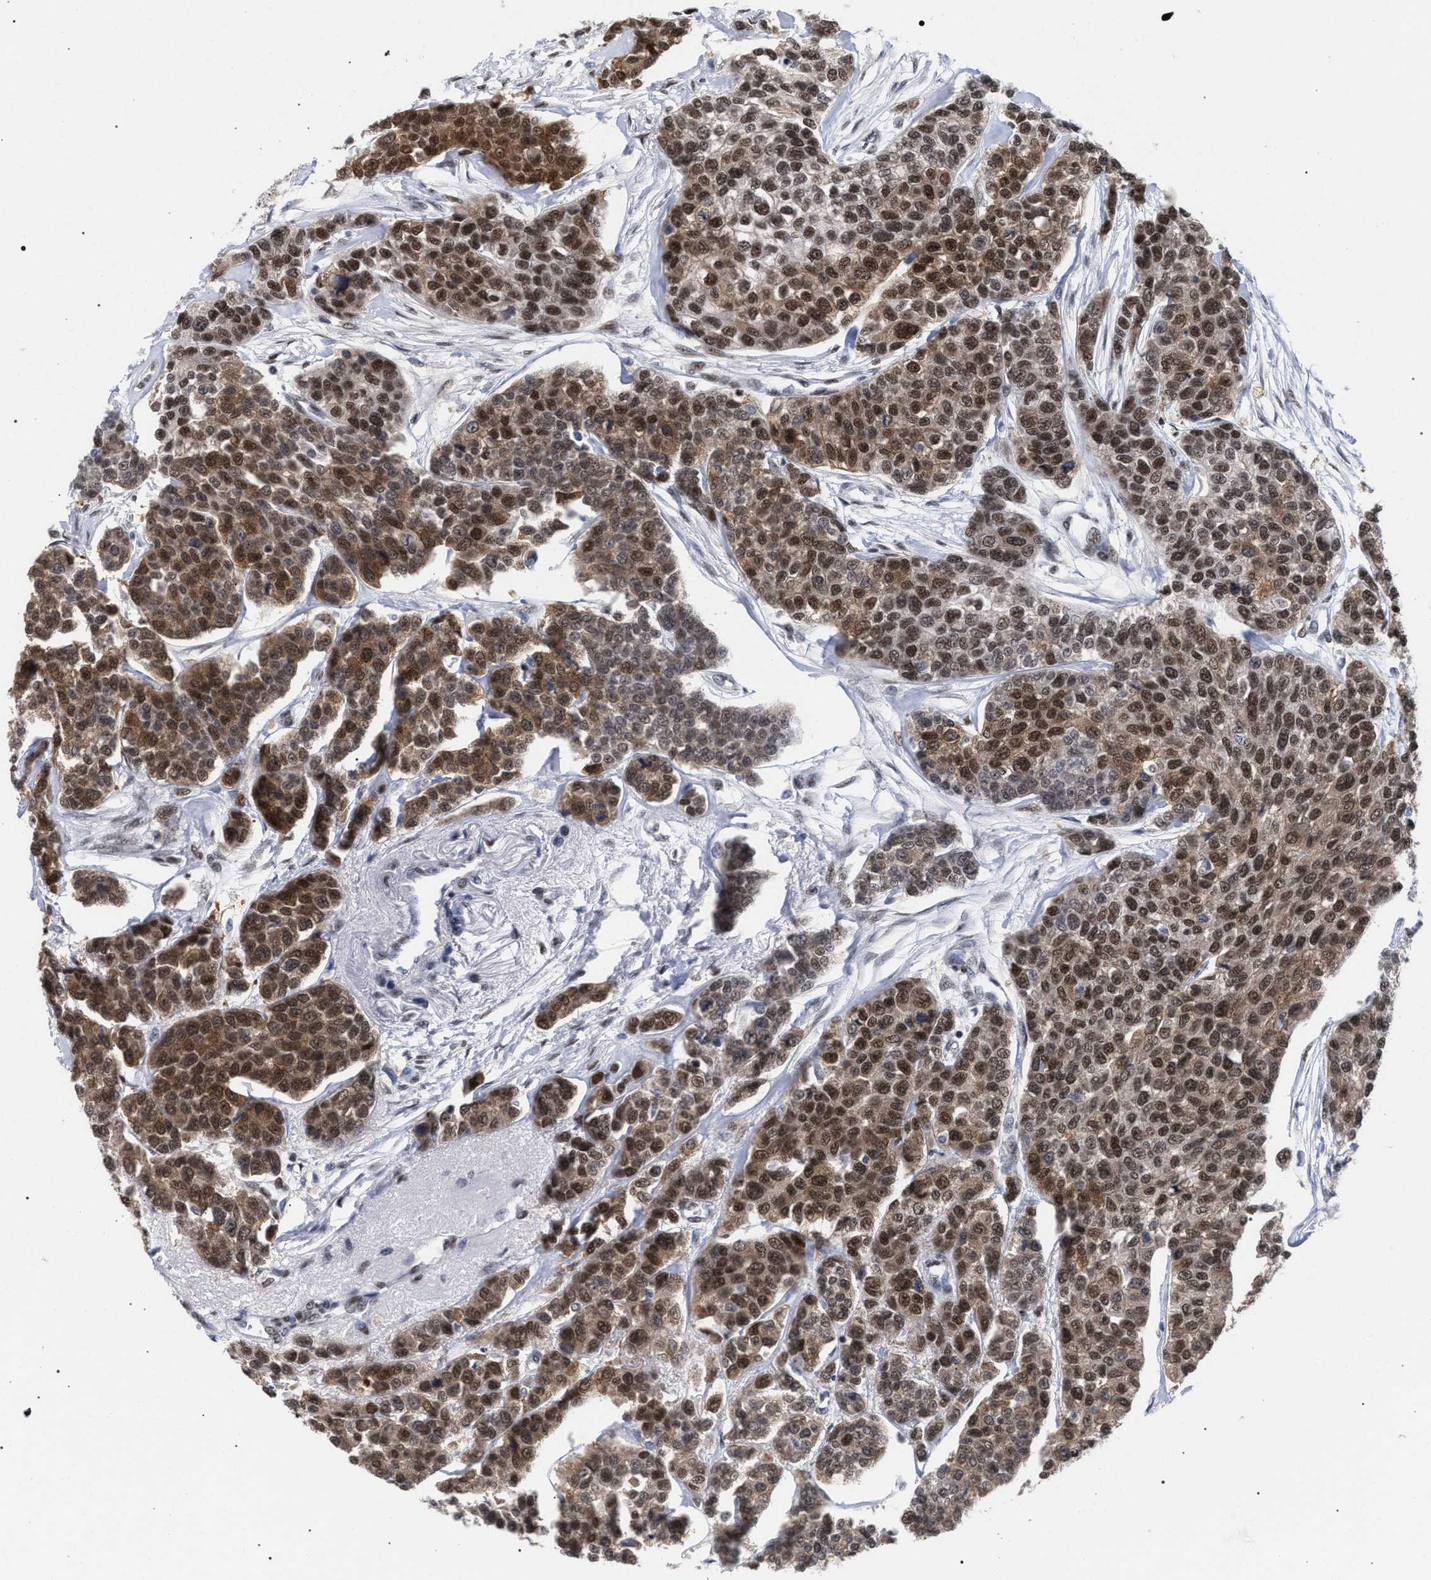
{"staining": {"intensity": "moderate", "quantity": ">75%", "location": "cytoplasmic/membranous,nuclear"}, "tissue": "breast cancer", "cell_type": "Tumor cells", "image_type": "cancer", "snomed": [{"axis": "morphology", "description": "Duct carcinoma"}, {"axis": "topography", "description": "Breast"}], "caption": "Immunohistochemistry (IHC) histopathology image of human infiltrating ductal carcinoma (breast) stained for a protein (brown), which reveals medium levels of moderate cytoplasmic/membranous and nuclear positivity in about >75% of tumor cells.", "gene": "SCAF4", "patient": {"sex": "female", "age": 51}}